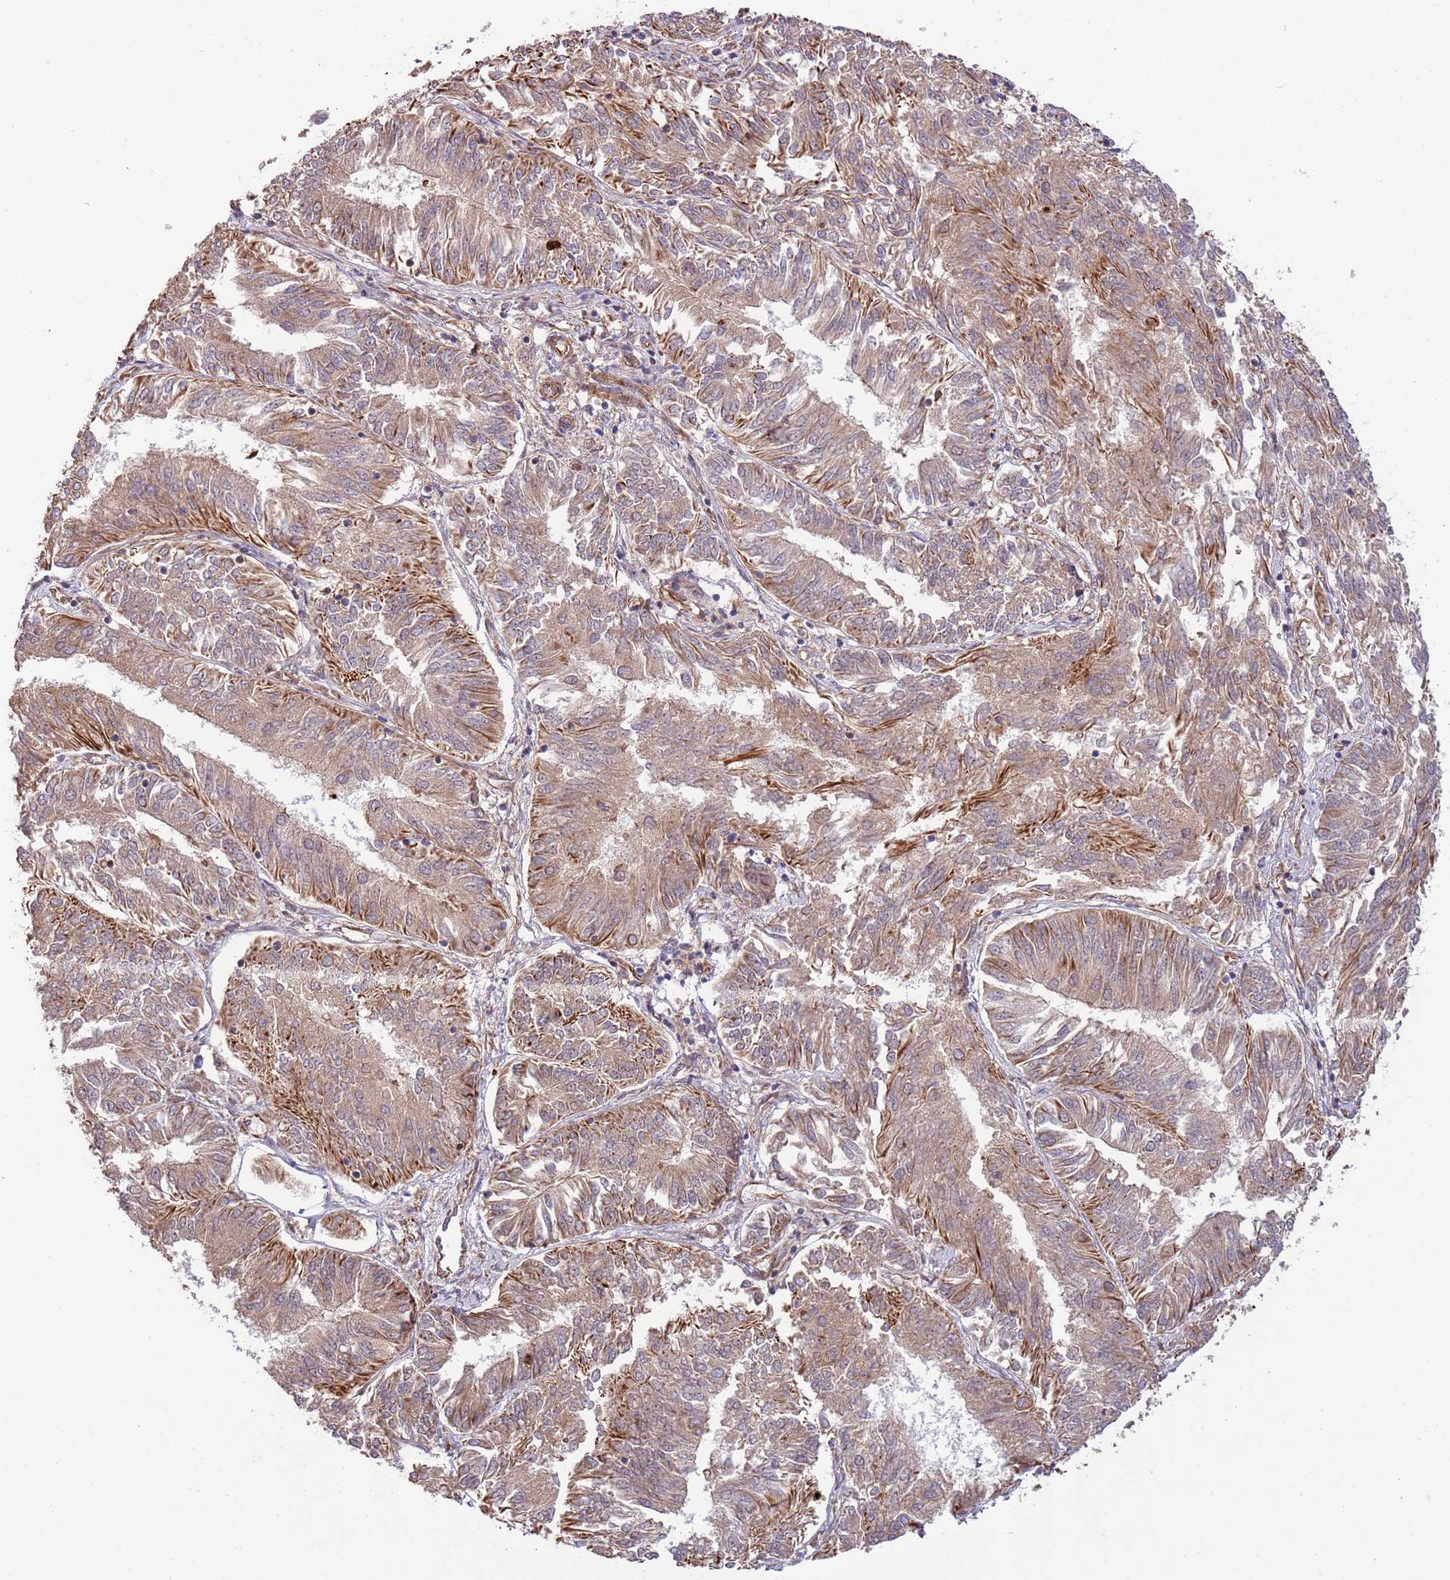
{"staining": {"intensity": "moderate", "quantity": ">75%", "location": "cytoplasmic/membranous"}, "tissue": "endometrial cancer", "cell_type": "Tumor cells", "image_type": "cancer", "snomed": [{"axis": "morphology", "description": "Adenocarcinoma, NOS"}, {"axis": "topography", "description": "Endometrium"}], "caption": "The micrograph shows staining of adenocarcinoma (endometrial), revealing moderate cytoplasmic/membranous protein staining (brown color) within tumor cells. Nuclei are stained in blue.", "gene": "NEK3", "patient": {"sex": "female", "age": 58}}